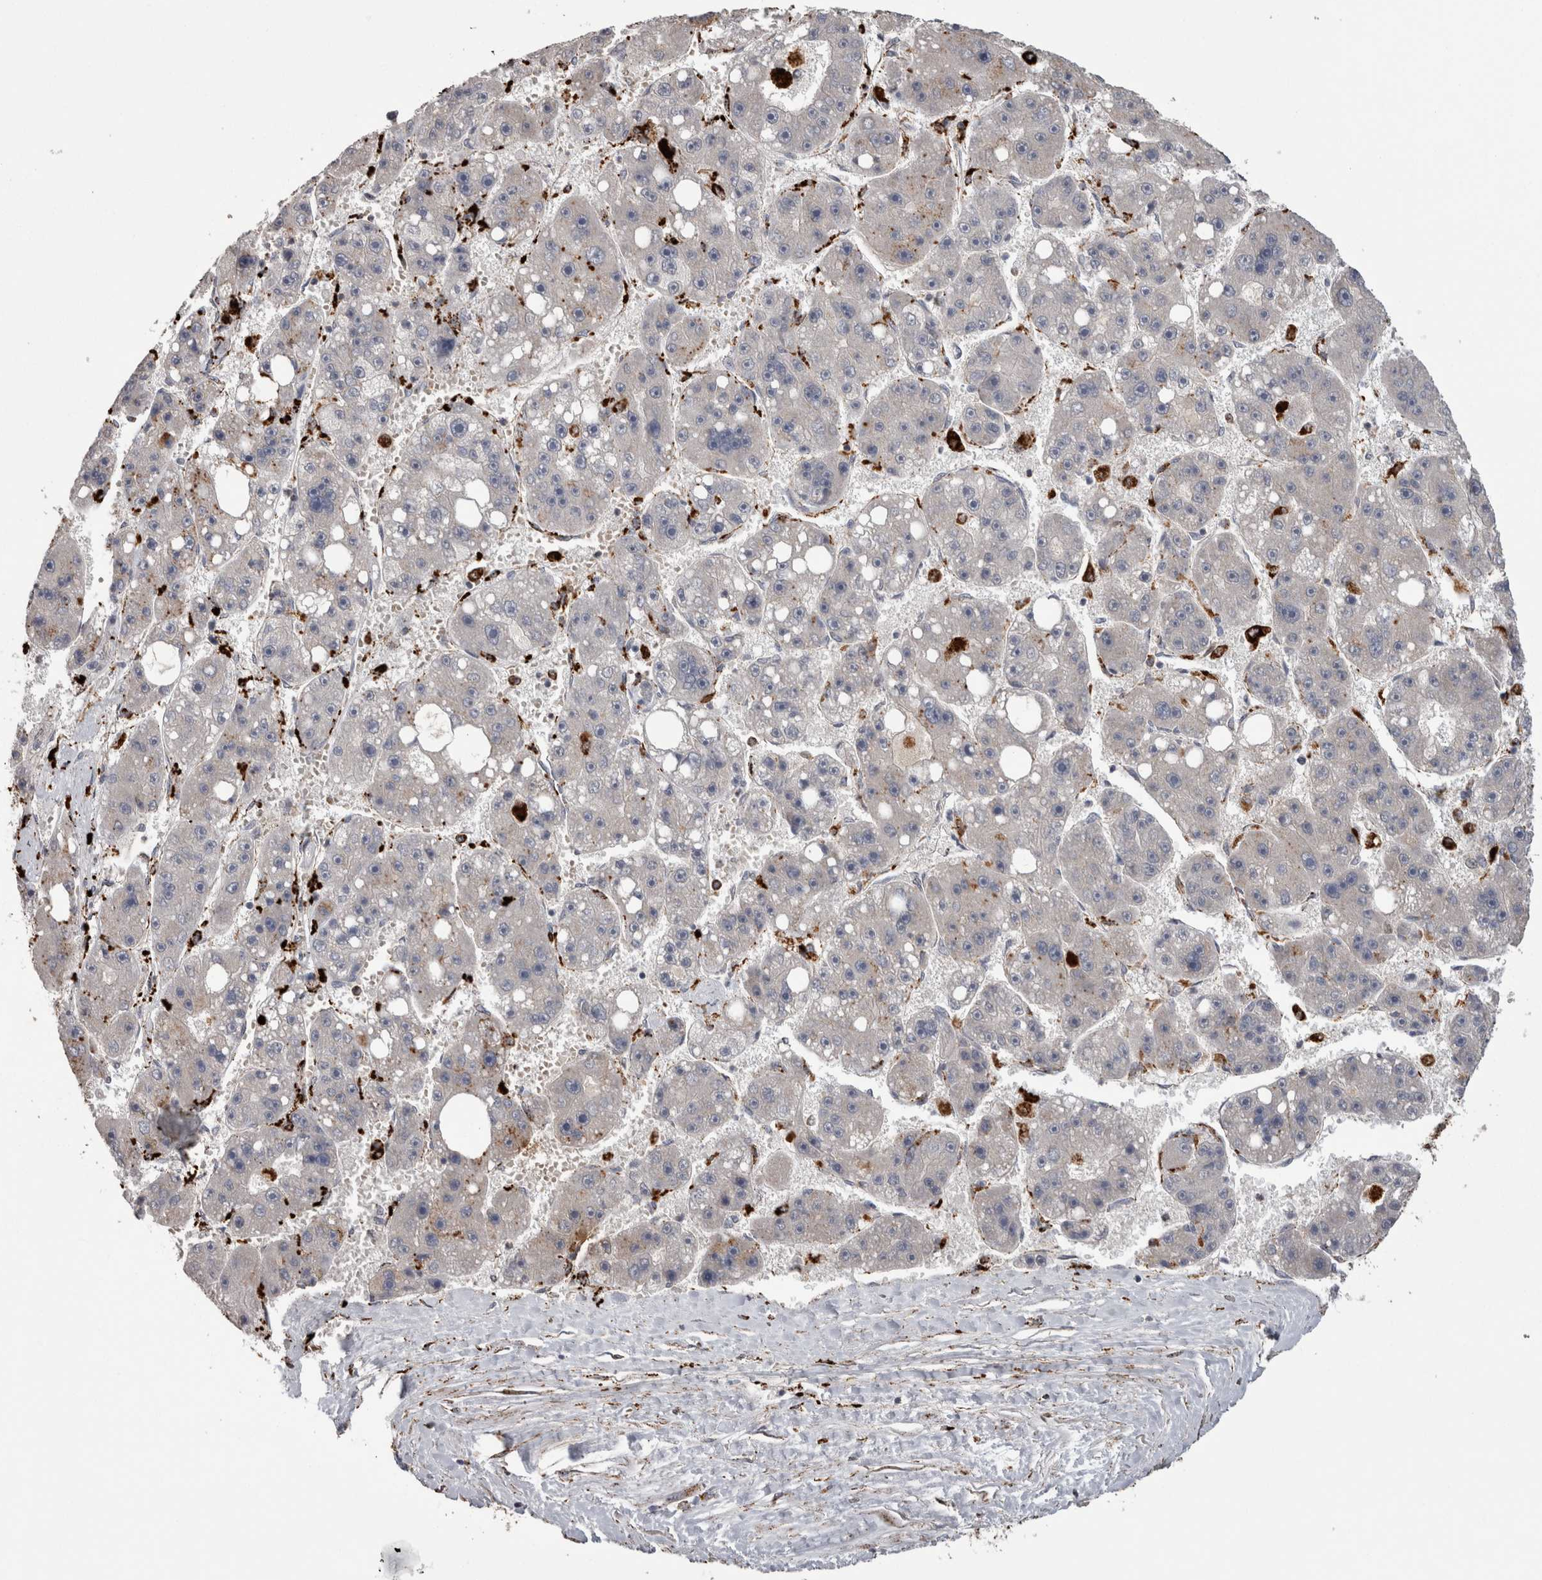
{"staining": {"intensity": "negative", "quantity": "none", "location": "none"}, "tissue": "liver cancer", "cell_type": "Tumor cells", "image_type": "cancer", "snomed": [{"axis": "morphology", "description": "Carcinoma, Hepatocellular, NOS"}, {"axis": "topography", "description": "Liver"}], "caption": "Immunohistochemistry photomicrograph of human liver hepatocellular carcinoma stained for a protein (brown), which reveals no staining in tumor cells. Brightfield microscopy of IHC stained with DAB (brown) and hematoxylin (blue), captured at high magnification.", "gene": "CTSZ", "patient": {"sex": "female", "age": 61}}